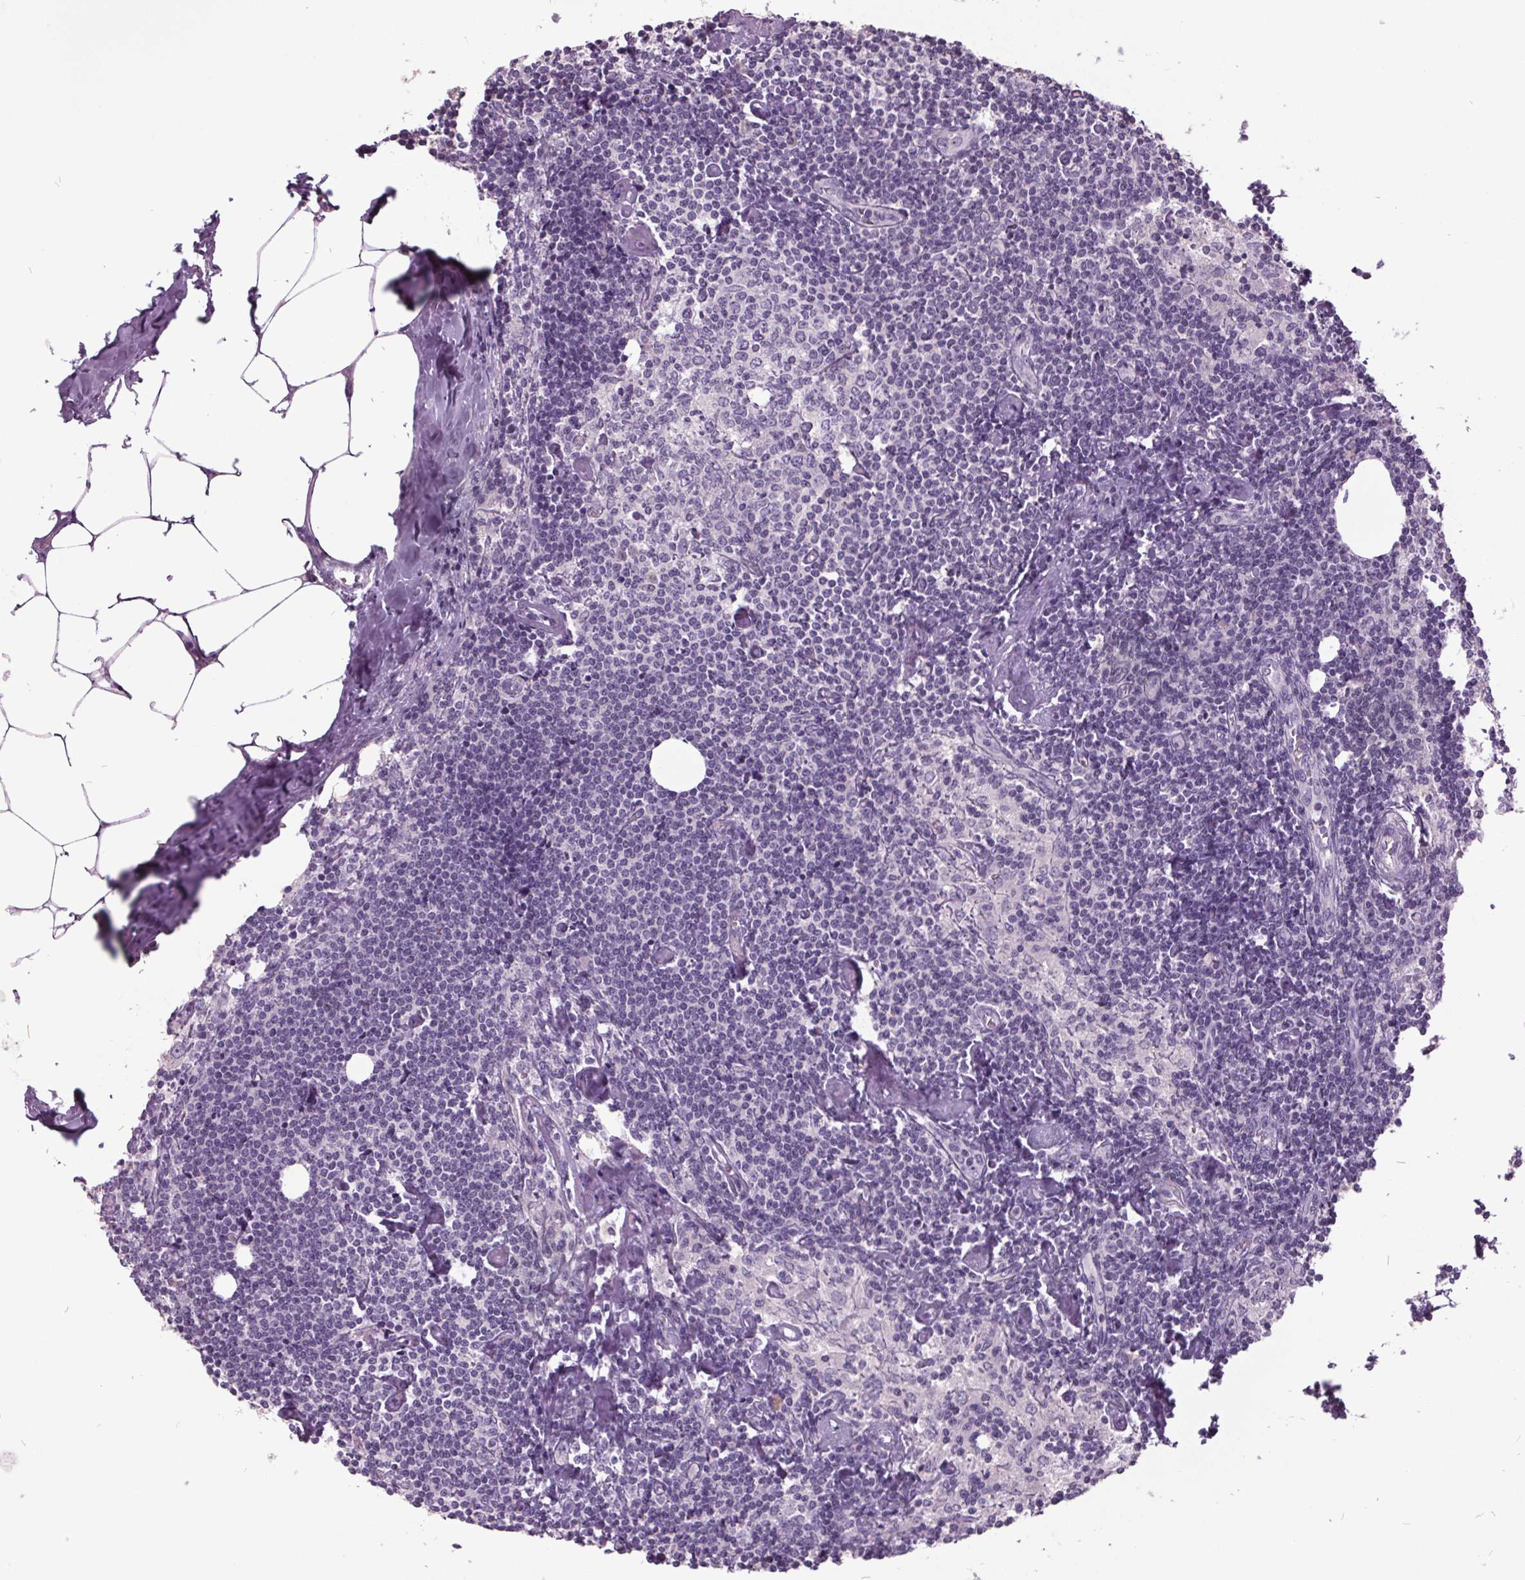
{"staining": {"intensity": "negative", "quantity": "none", "location": "none"}, "tissue": "lymph node", "cell_type": "Germinal center cells", "image_type": "normal", "snomed": [{"axis": "morphology", "description": "Normal tissue, NOS"}, {"axis": "topography", "description": "Lymph node"}], "caption": "DAB immunohistochemical staining of unremarkable lymph node demonstrates no significant staining in germinal center cells.", "gene": "C2orf16", "patient": {"sex": "female", "age": 69}}